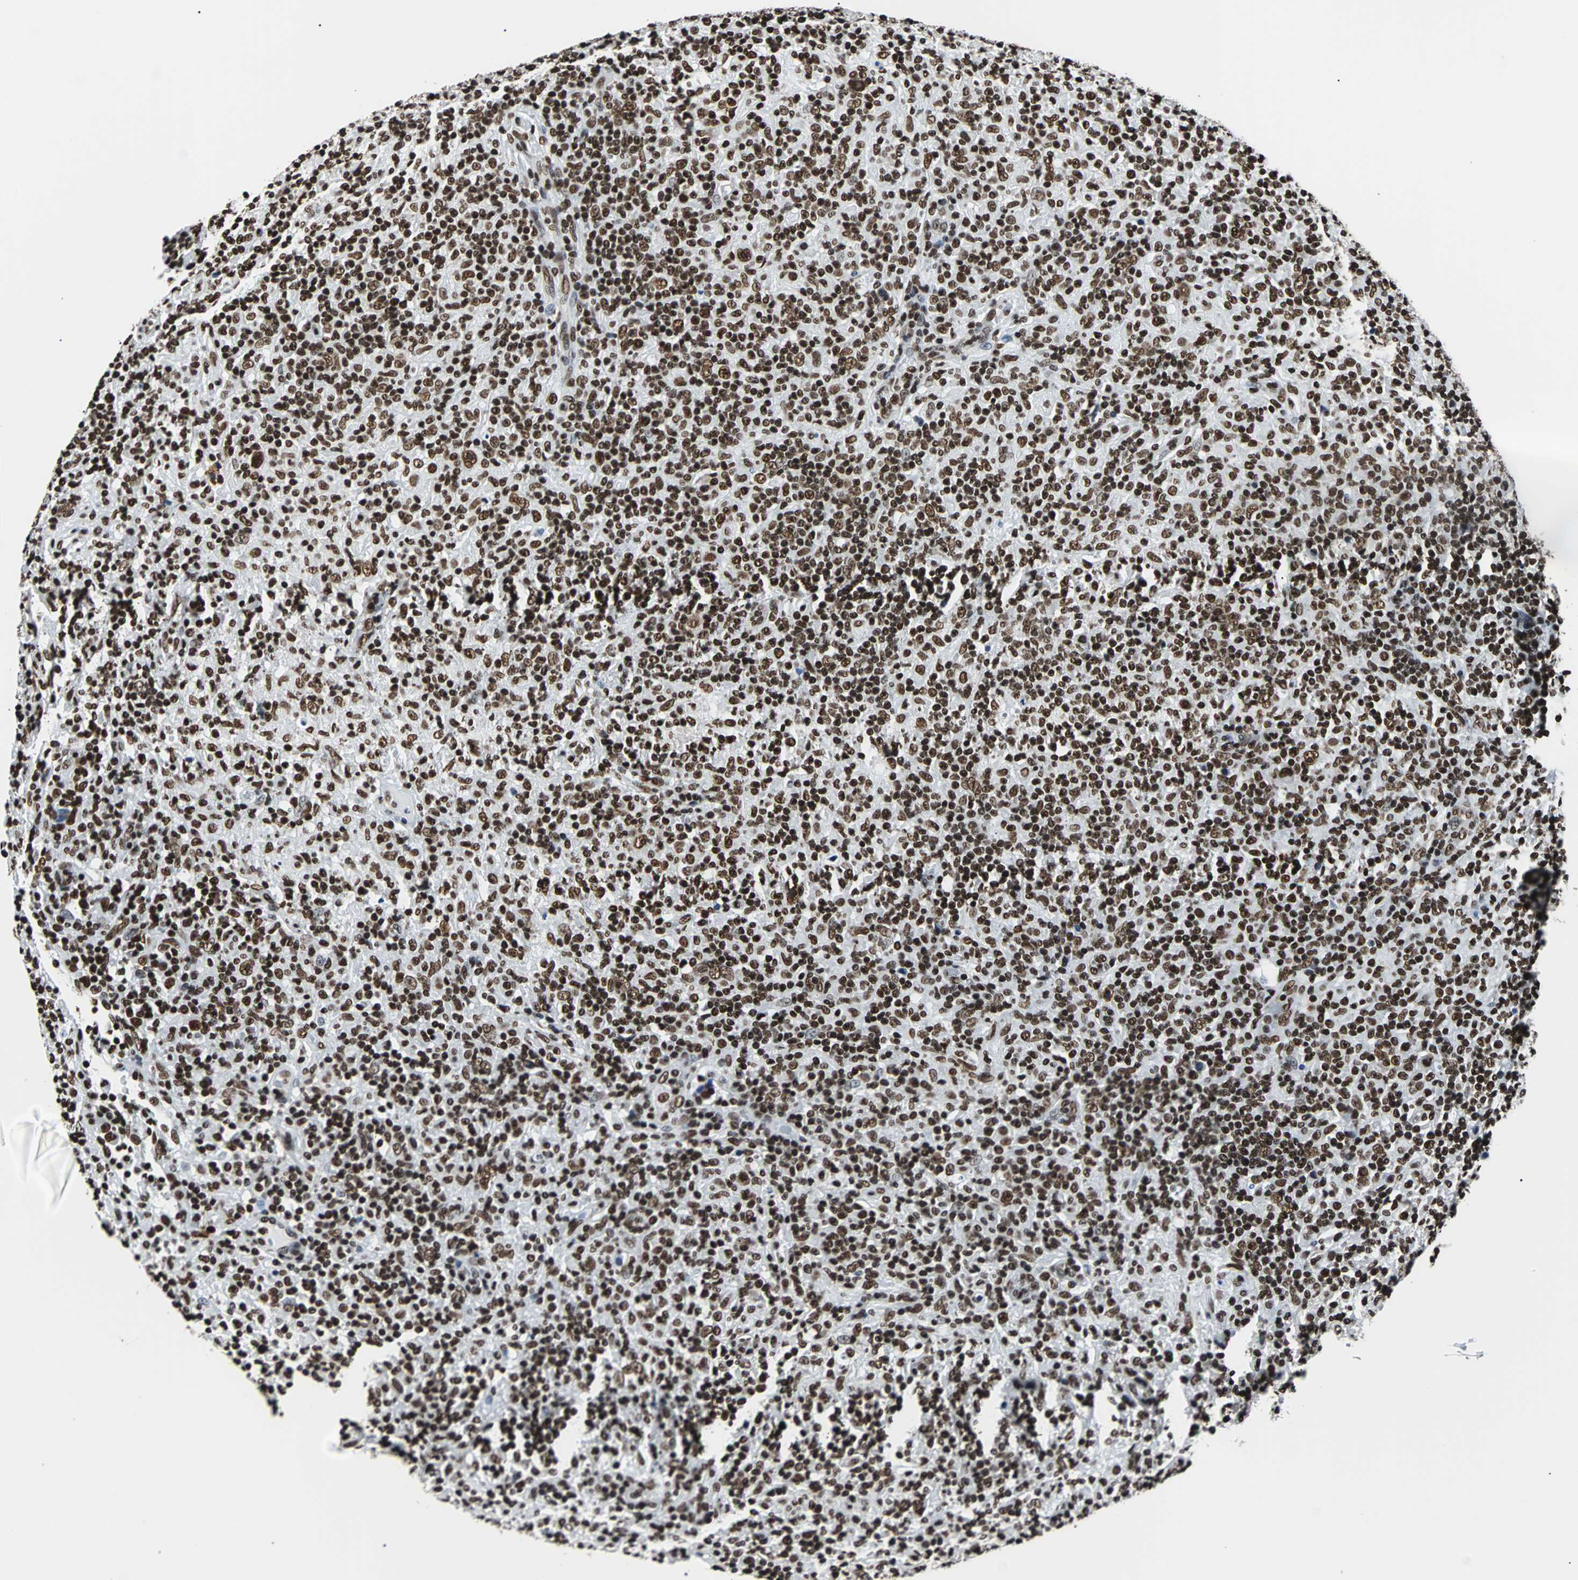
{"staining": {"intensity": "strong", "quantity": ">75%", "location": "nuclear"}, "tissue": "lymphoma", "cell_type": "Tumor cells", "image_type": "cancer", "snomed": [{"axis": "morphology", "description": "Hodgkin's disease, NOS"}, {"axis": "topography", "description": "Lymph node"}], "caption": "Strong nuclear positivity is appreciated in approximately >75% of tumor cells in Hodgkin's disease.", "gene": "FUBP1", "patient": {"sex": "male", "age": 70}}